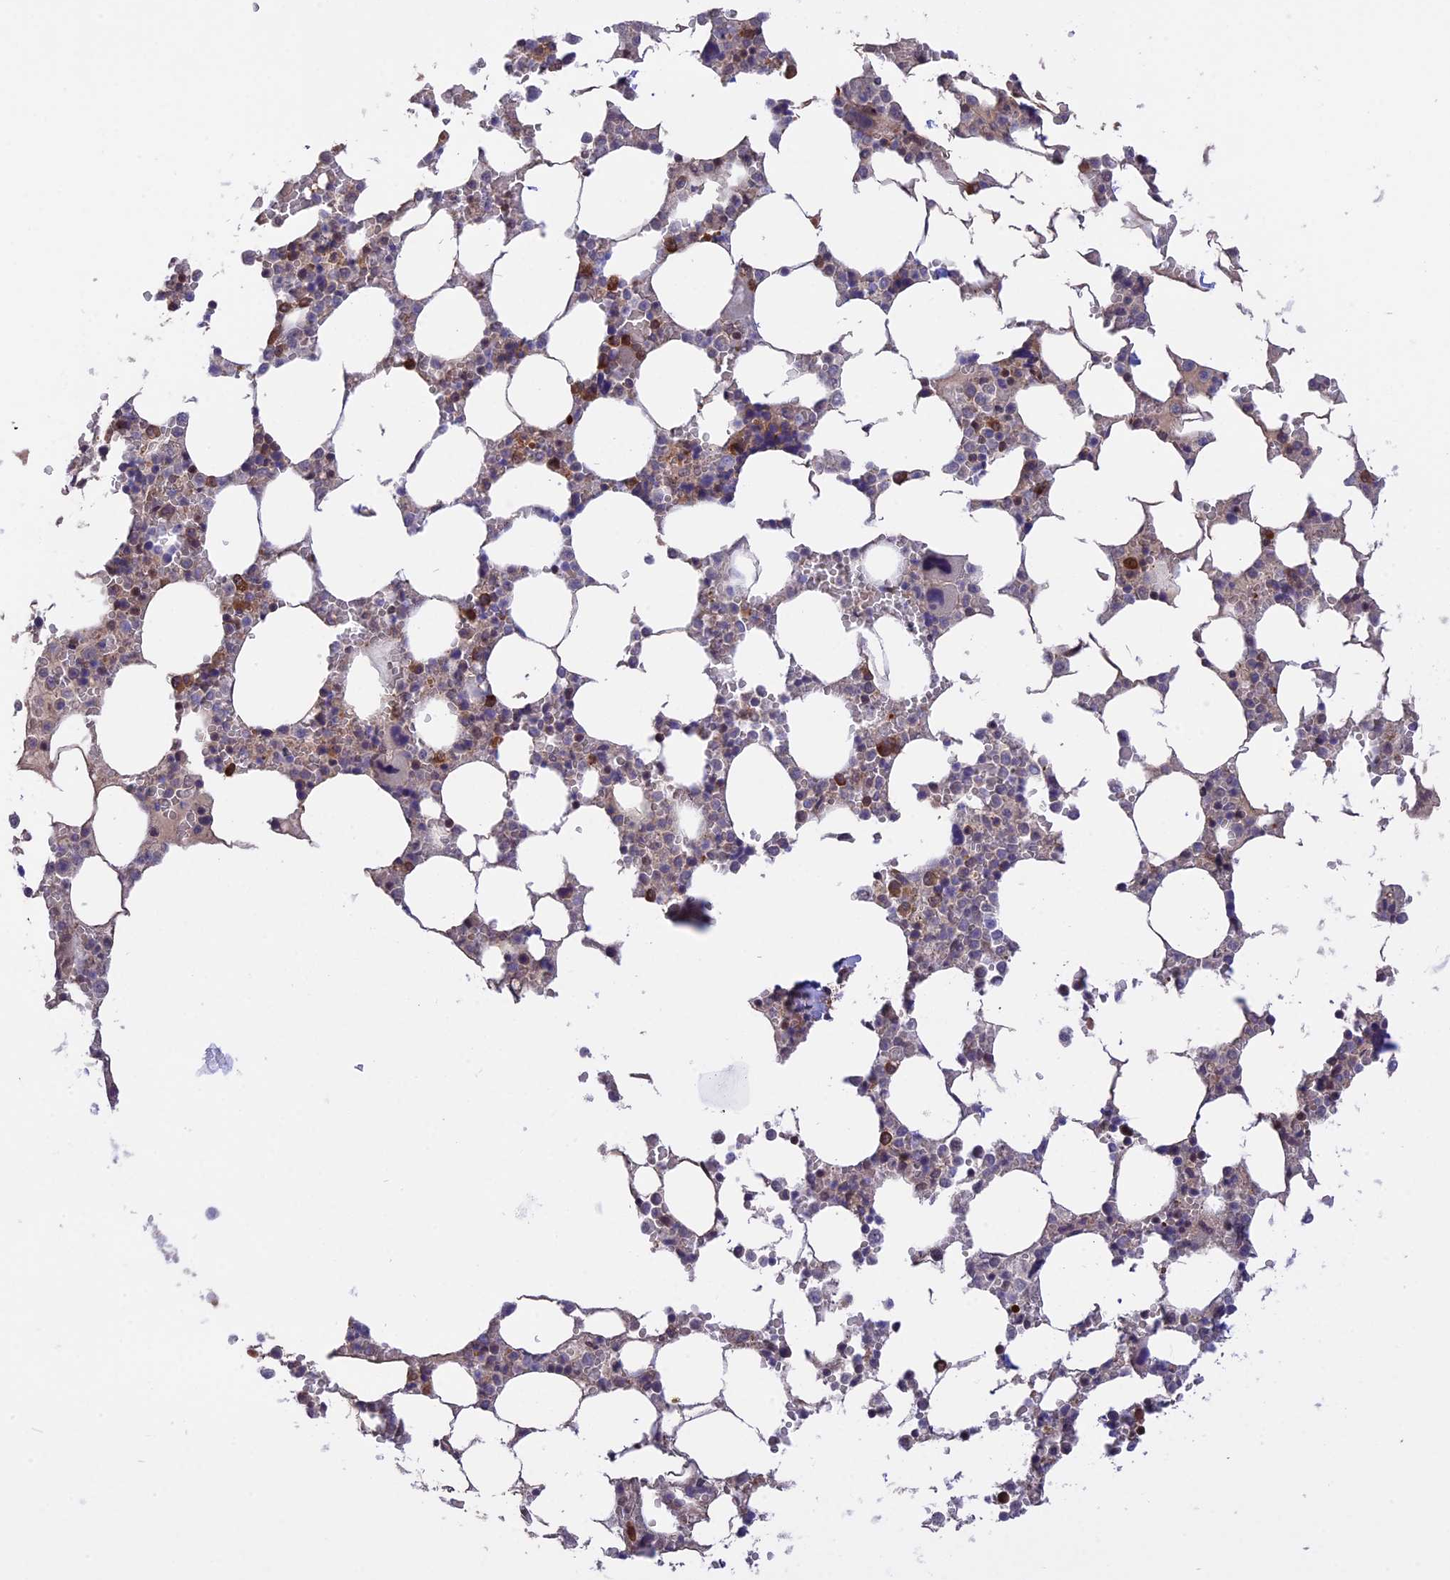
{"staining": {"intensity": "moderate", "quantity": "25%-75%", "location": "cytoplasmic/membranous,nuclear"}, "tissue": "bone marrow", "cell_type": "Hematopoietic cells", "image_type": "normal", "snomed": [{"axis": "morphology", "description": "Normal tissue, NOS"}, {"axis": "topography", "description": "Bone marrow"}], "caption": "Moderate cytoplasmic/membranous,nuclear protein staining is appreciated in approximately 25%-75% of hematopoietic cells in bone marrow. (brown staining indicates protein expression, while blue staining denotes nuclei).", "gene": "ZNF428", "patient": {"sex": "male", "age": 64}}